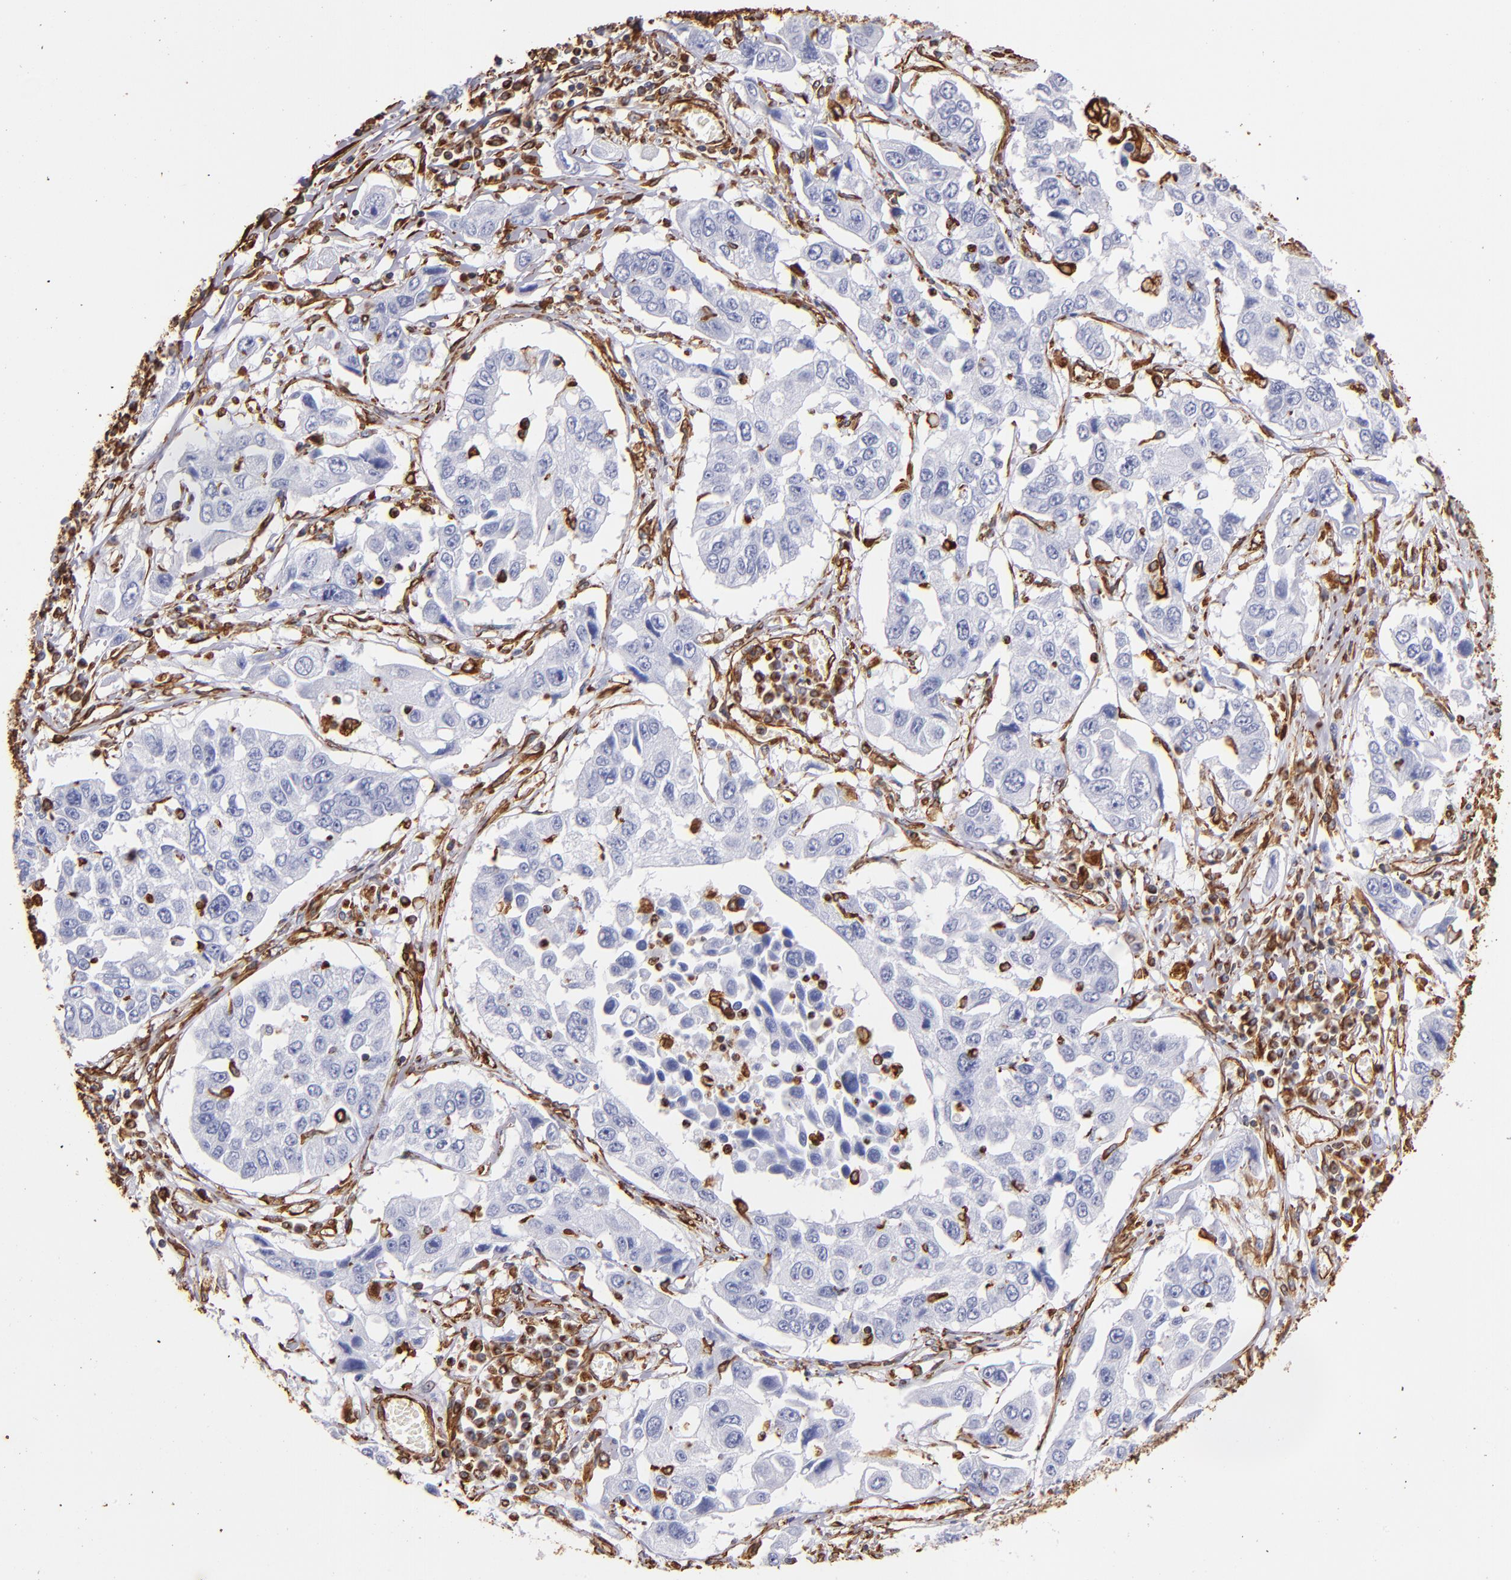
{"staining": {"intensity": "negative", "quantity": "none", "location": "none"}, "tissue": "lung cancer", "cell_type": "Tumor cells", "image_type": "cancer", "snomed": [{"axis": "morphology", "description": "Squamous cell carcinoma, NOS"}, {"axis": "topography", "description": "Lung"}], "caption": "Immunohistochemistry image of neoplastic tissue: lung squamous cell carcinoma stained with DAB (3,3'-diaminobenzidine) shows no significant protein staining in tumor cells. (DAB immunohistochemistry with hematoxylin counter stain).", "gene": "VIM", "patient": {"sex": "male", "age": 71}}